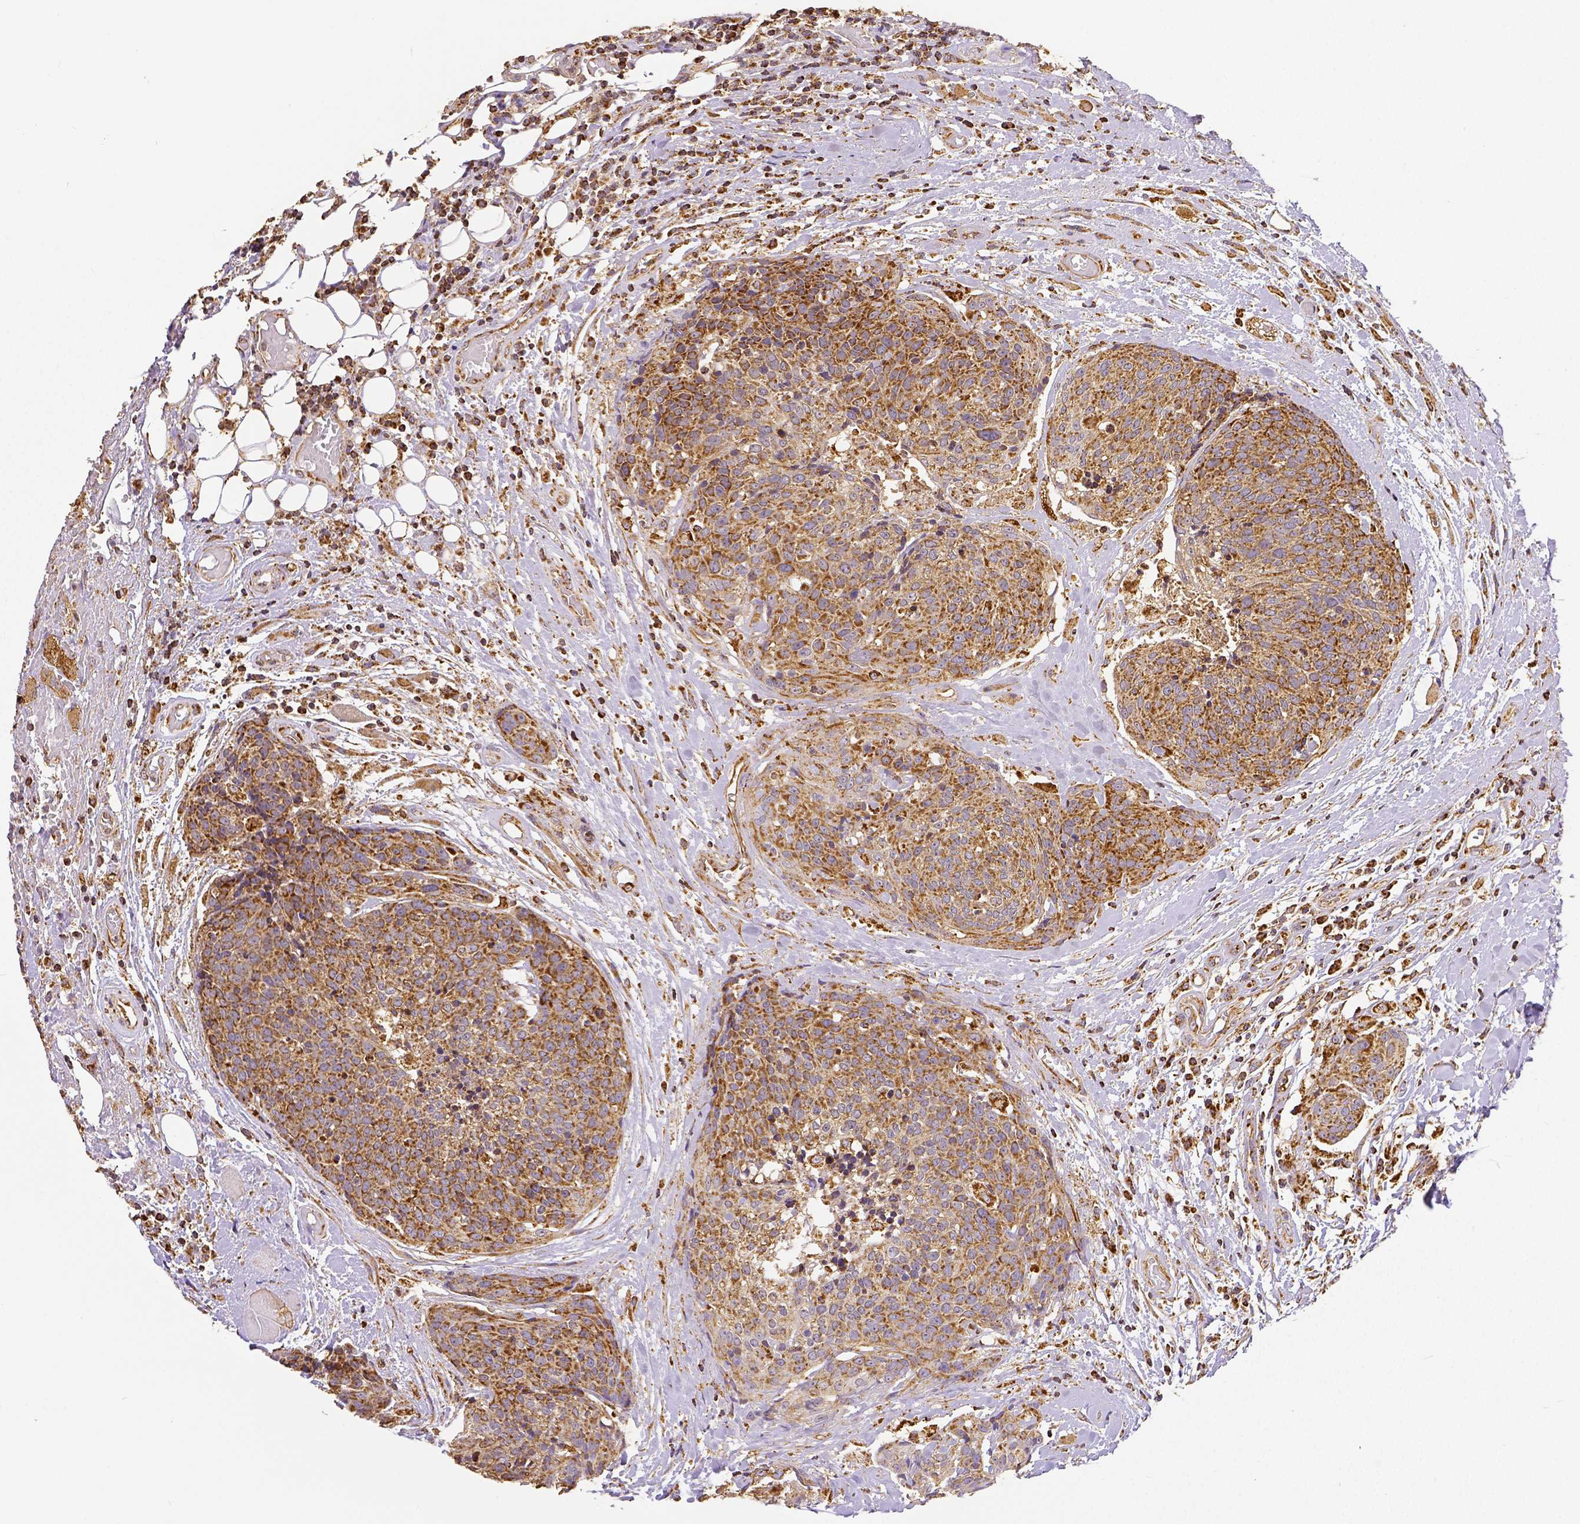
{"staining": {"intensity": "moderate", "quantity": ">75%", "location": "cytoplasmic/membranous"}, "tissue": "head and neck cancer", "cell_type": "Tumor cells", "image_type": "cancer", "snomed": [{"axis": "morphology", "description": "Squamous cell carcinoma, NOS"}, {"axis": "topography", "description": "Oral tissue"}, {"axis": "topography", "description": "Head-Neck"}], "caption": "Moderate cytoplasmic/membranous staining for a protein is seen in about >75% of tumor cells of head and neck squamous cell carcinoma using immunohistochemistry.", "gene": "SDHB", "patient": {"sex": "male", "age": 64}}